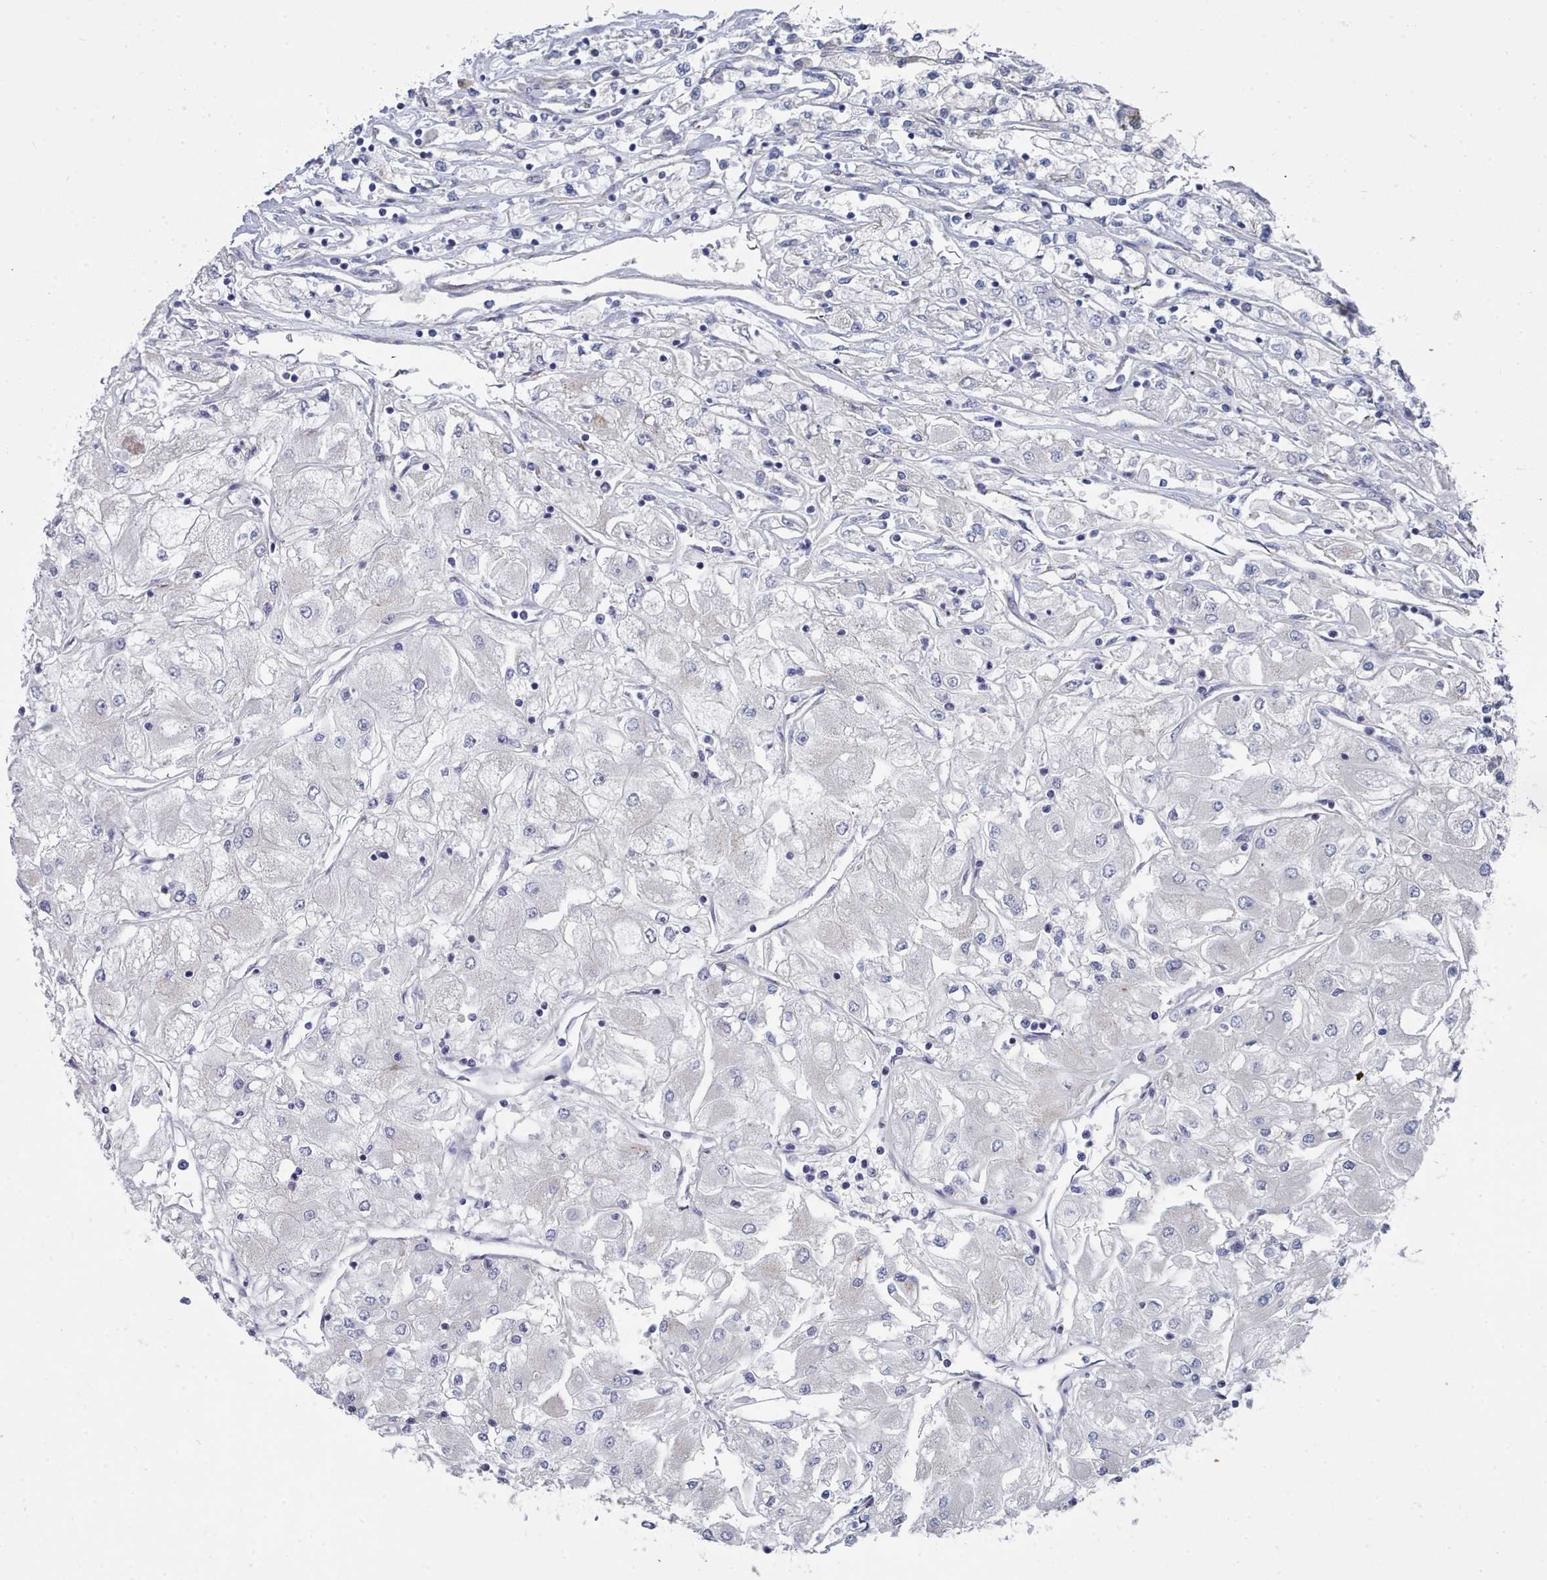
{"staining": {"intensity": "negative", "quantity": "none", "location": "none"}, "tissue": "renal cancer", "cell_type": "Tumor cells", "image_type": "cancer", "snomed": [{"axis": "morphology", "description": "Adenocarcinoma, NOS"}, {"axis": "topography", "description": "Kidney"}], "caption": "An IHC histopathology image of renal cancer (adenocarcinoma) is shown. There is no staining in tumor cells of renal cancer (adenocarcinoma).", "gene": "PDE4C", "patient": {"sex": "male", "age": 80}}